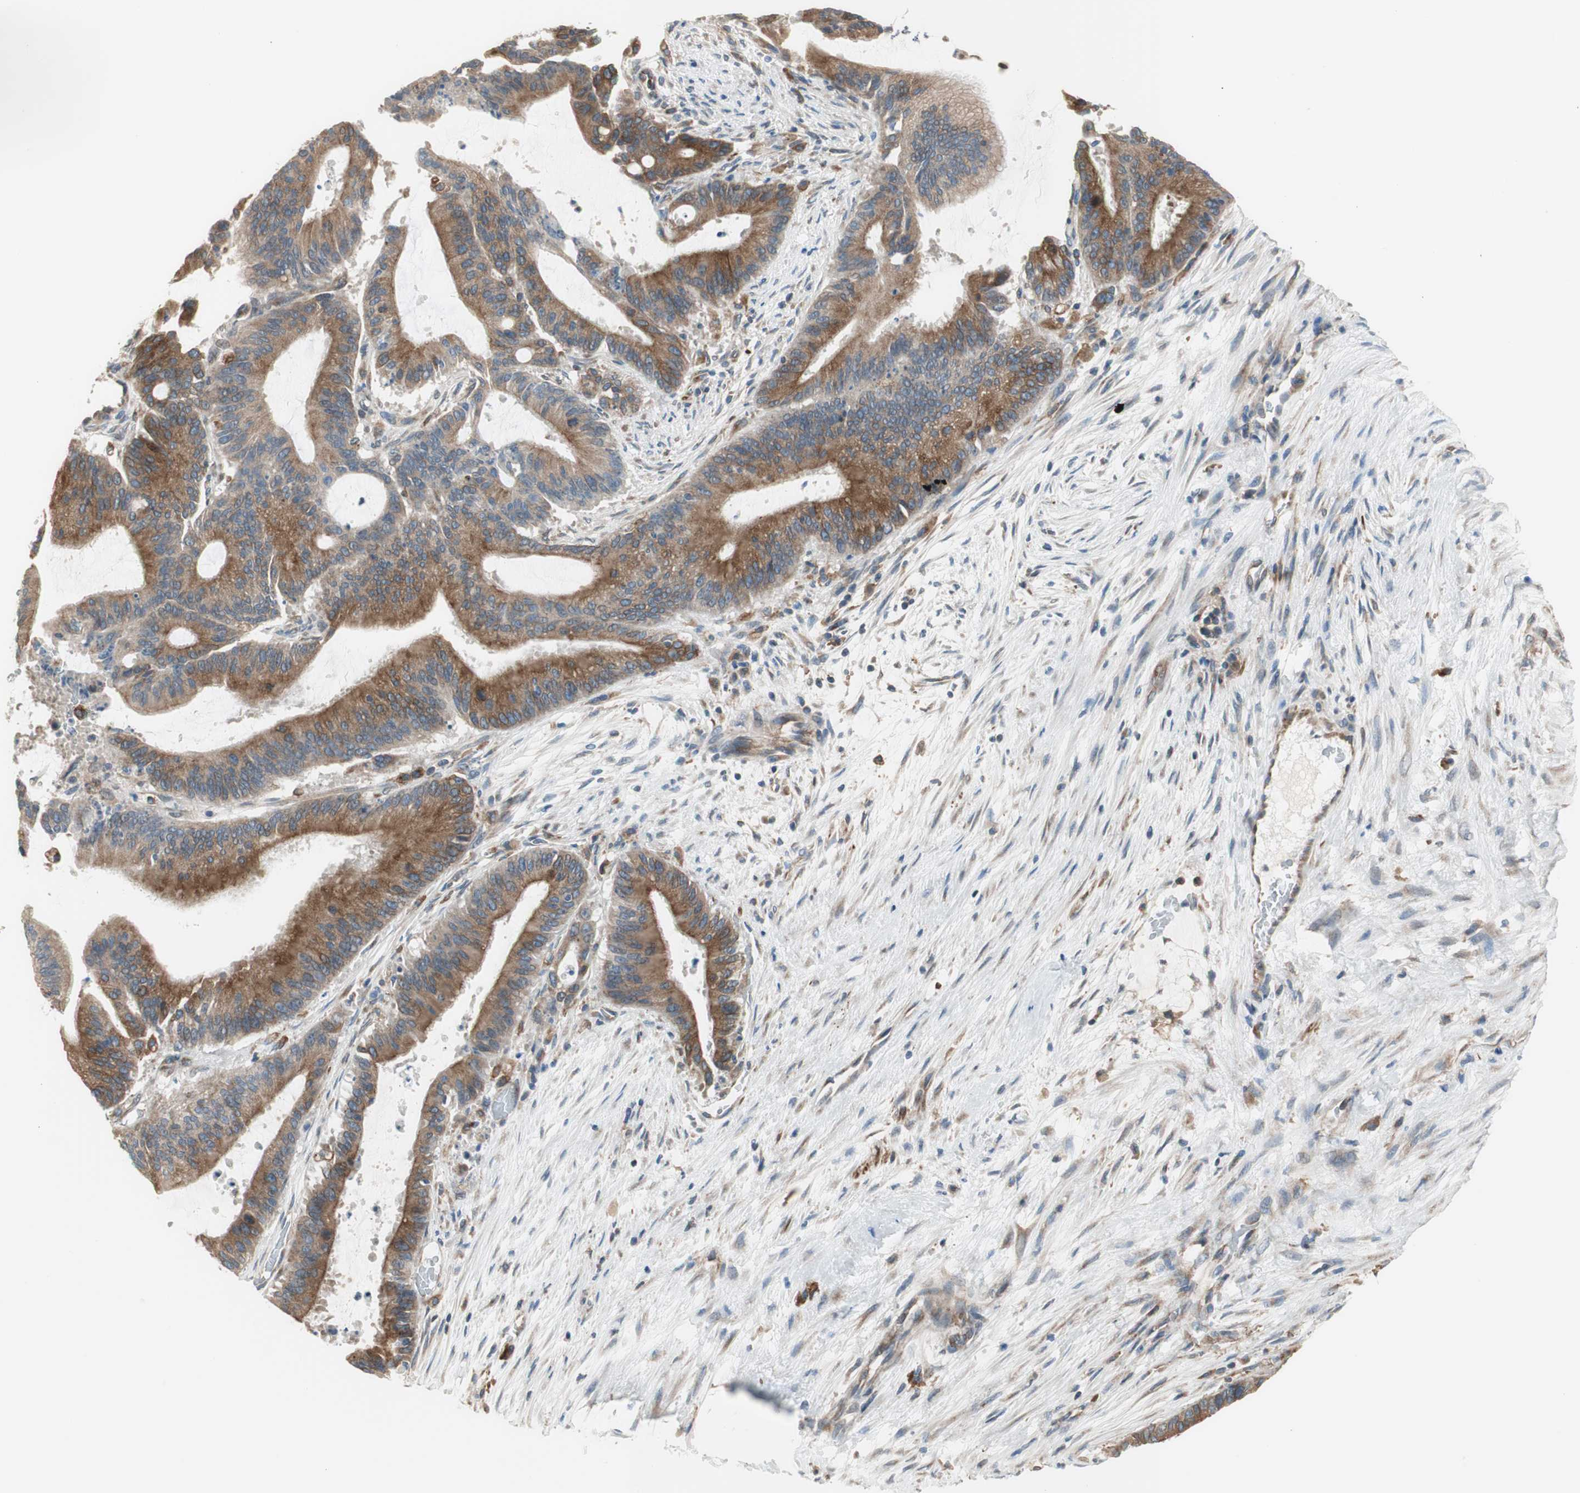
{"staining": {"intensity": "moderate", "quantity": ">75%", "location": "cytoplasmic/membranous"}, "tissue": "liver cancer", "cell_type": "Tumor cells", "image_type": "cancer", "snomed": [{"axis": "morphology", "description": "Cholangiocarcinoma"}, {"axis": "topography", "description": "Liver"}], "caption": "A brown stain shows moderate cytoplasmic/membranous expression of a protein in liver cancer (cholangiocarcinoma) tumor cells.", "gene": "CLCC1", "patient": {"sex": "female", "age": 73}}